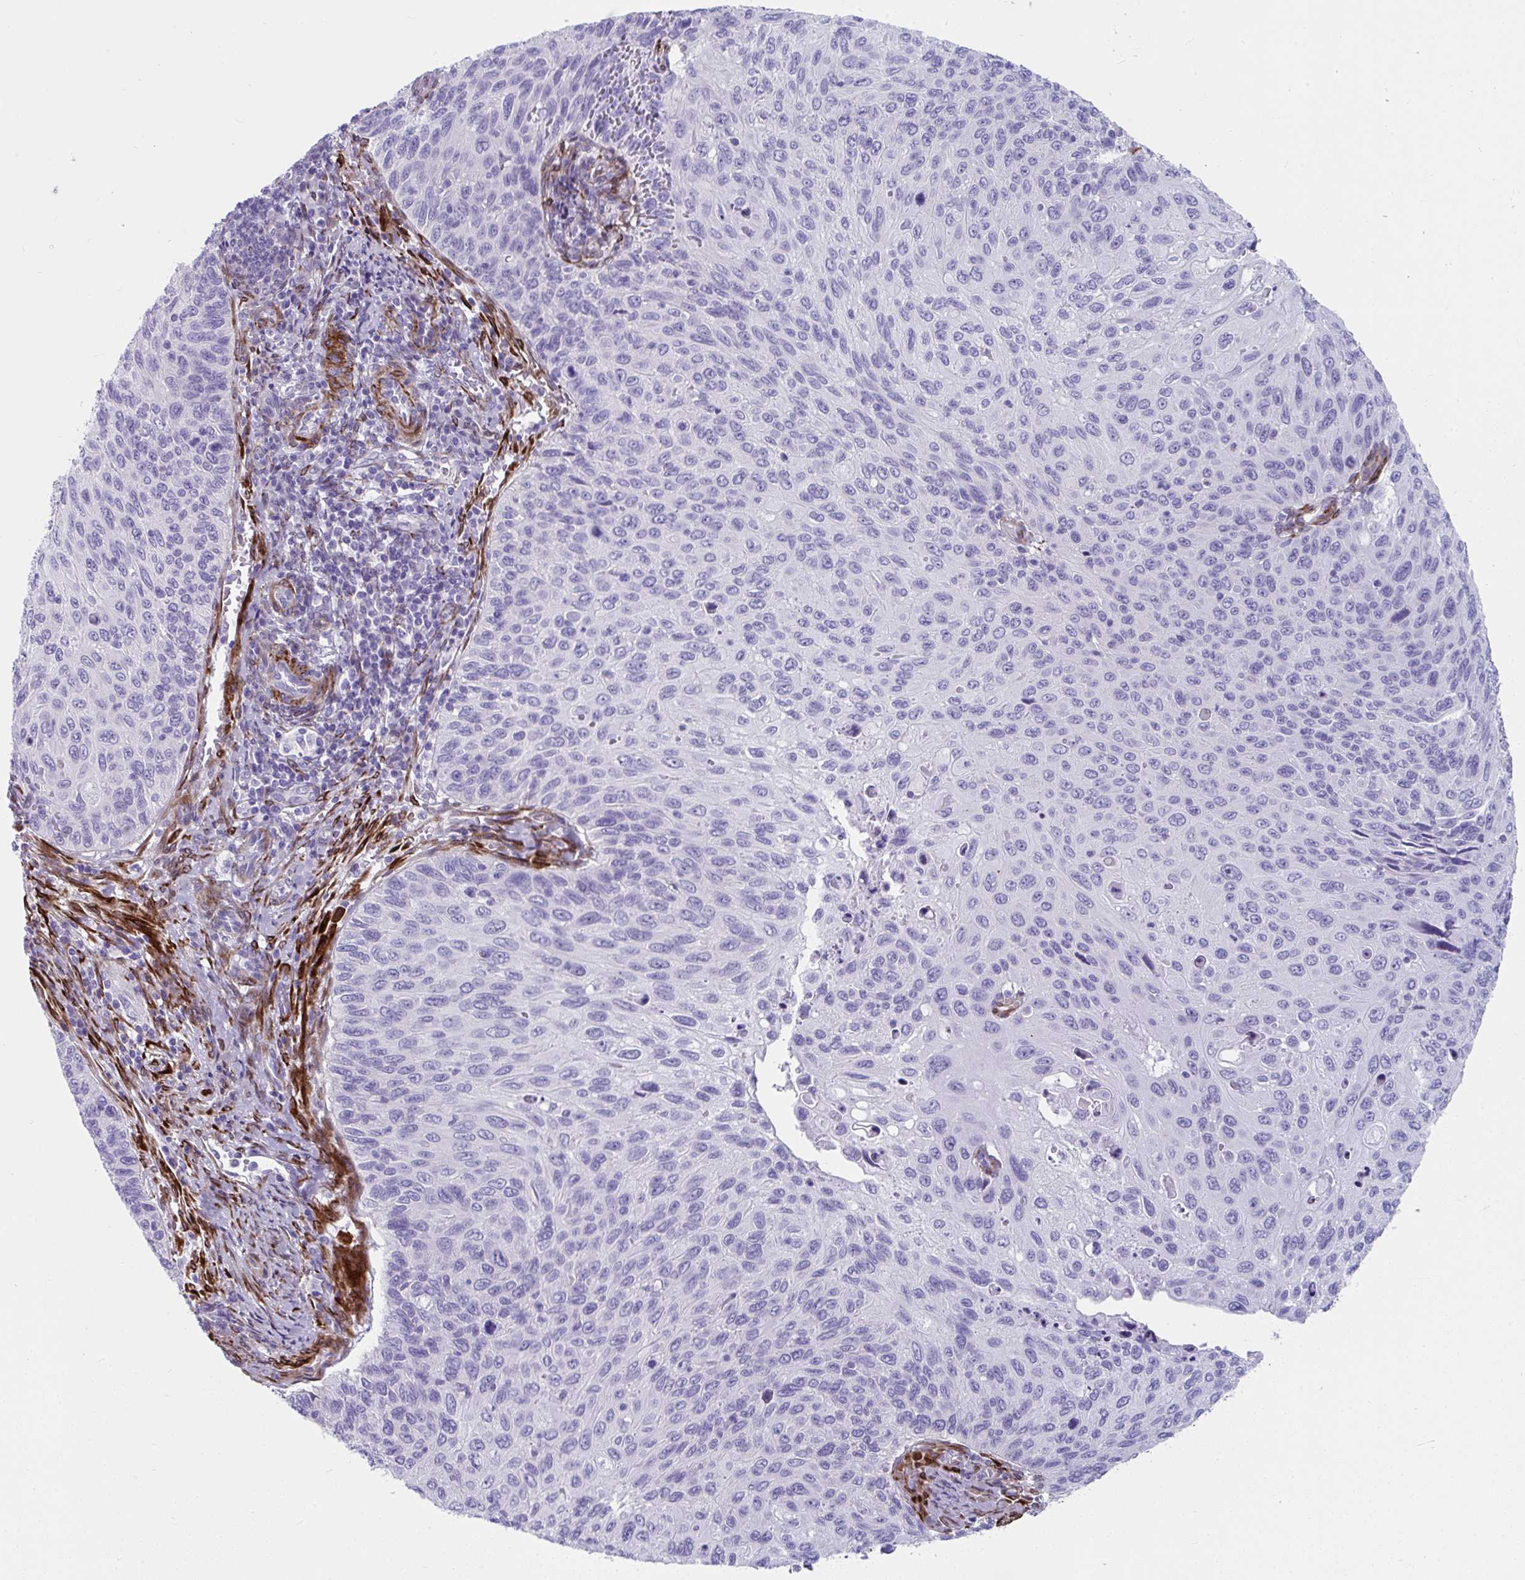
{"staining": {"intensity": "negative", "quantity": "none", "location": "none"}, "tissue": "cervical cancer", "cell_type": "Tumor cells", "image_type": "cancer", "snomed": [{"axis": "morphology", "description": "Squamous cell carcinoma, NOS"}, {"axis": "topography", "description": "Cervix"}], "caption": "This is a histopathology image of immunohistochemistry (IHC) staining of cervical cancer, which shows no positivity in tumor cells.", "gene": "GRXCR2", "patient": {"sex": "female", "age": 70}}